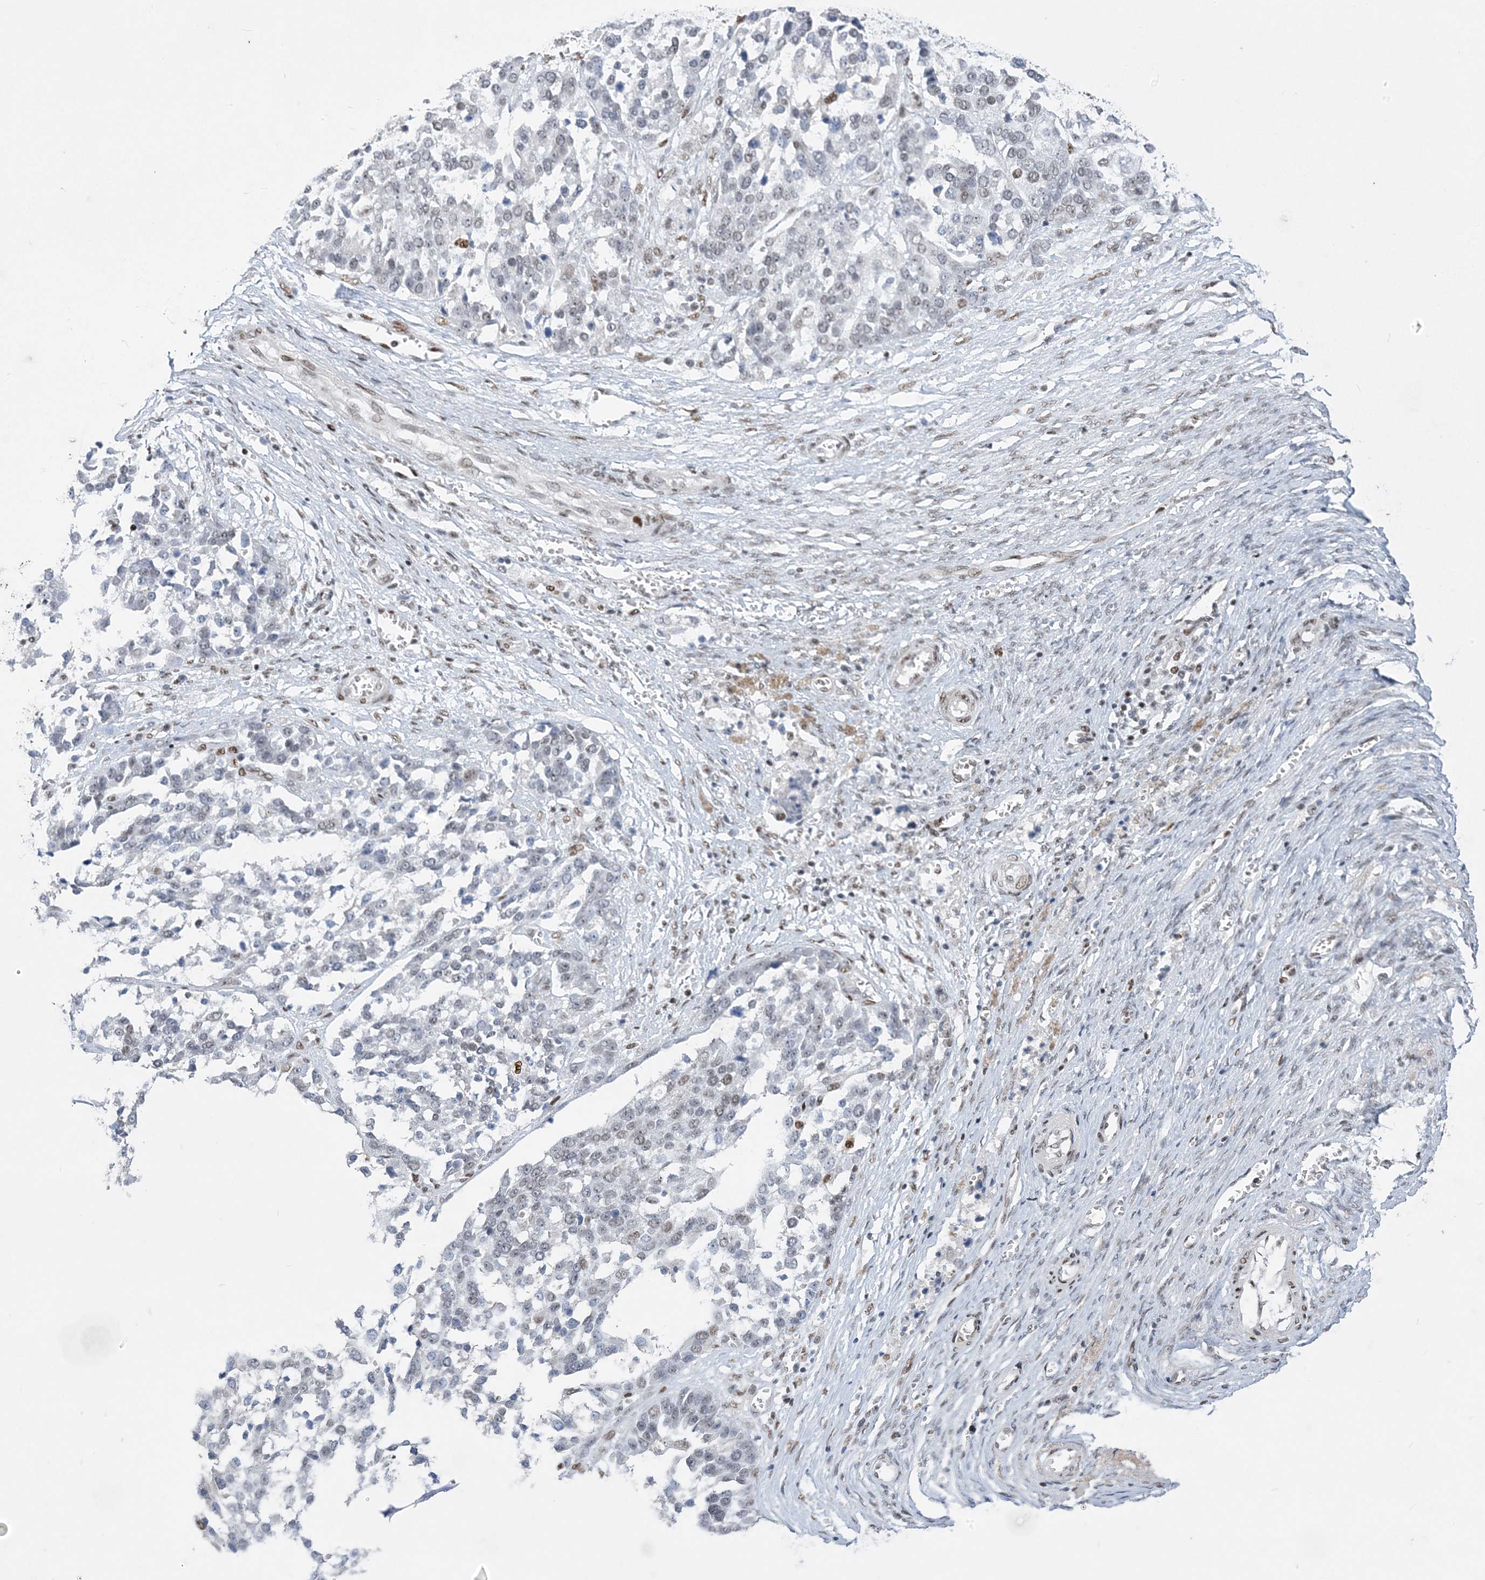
{"staining": {"intensity": "negative", "quantity": "none", "location": "none"}, "tissue": "ovarian cancer", "cell_type": "Tumor cells", "image_type": "cancer", "snomed": [{"axis": "morphology", "description": "Cystadenocarcinoma, serous, NOS"}, {"axis": "topography", "description": "Ovary"}], "caption": "This image is of ovarian serous cystadenocarcinoma stained with immunohistochemistry (IHC) to label a protein in brown with the nuclei are counter-stained blue. There is no positivity in tumor cells.", "gene": "ZBTB7A", "patient": {"sex": "female", "age": 44}}